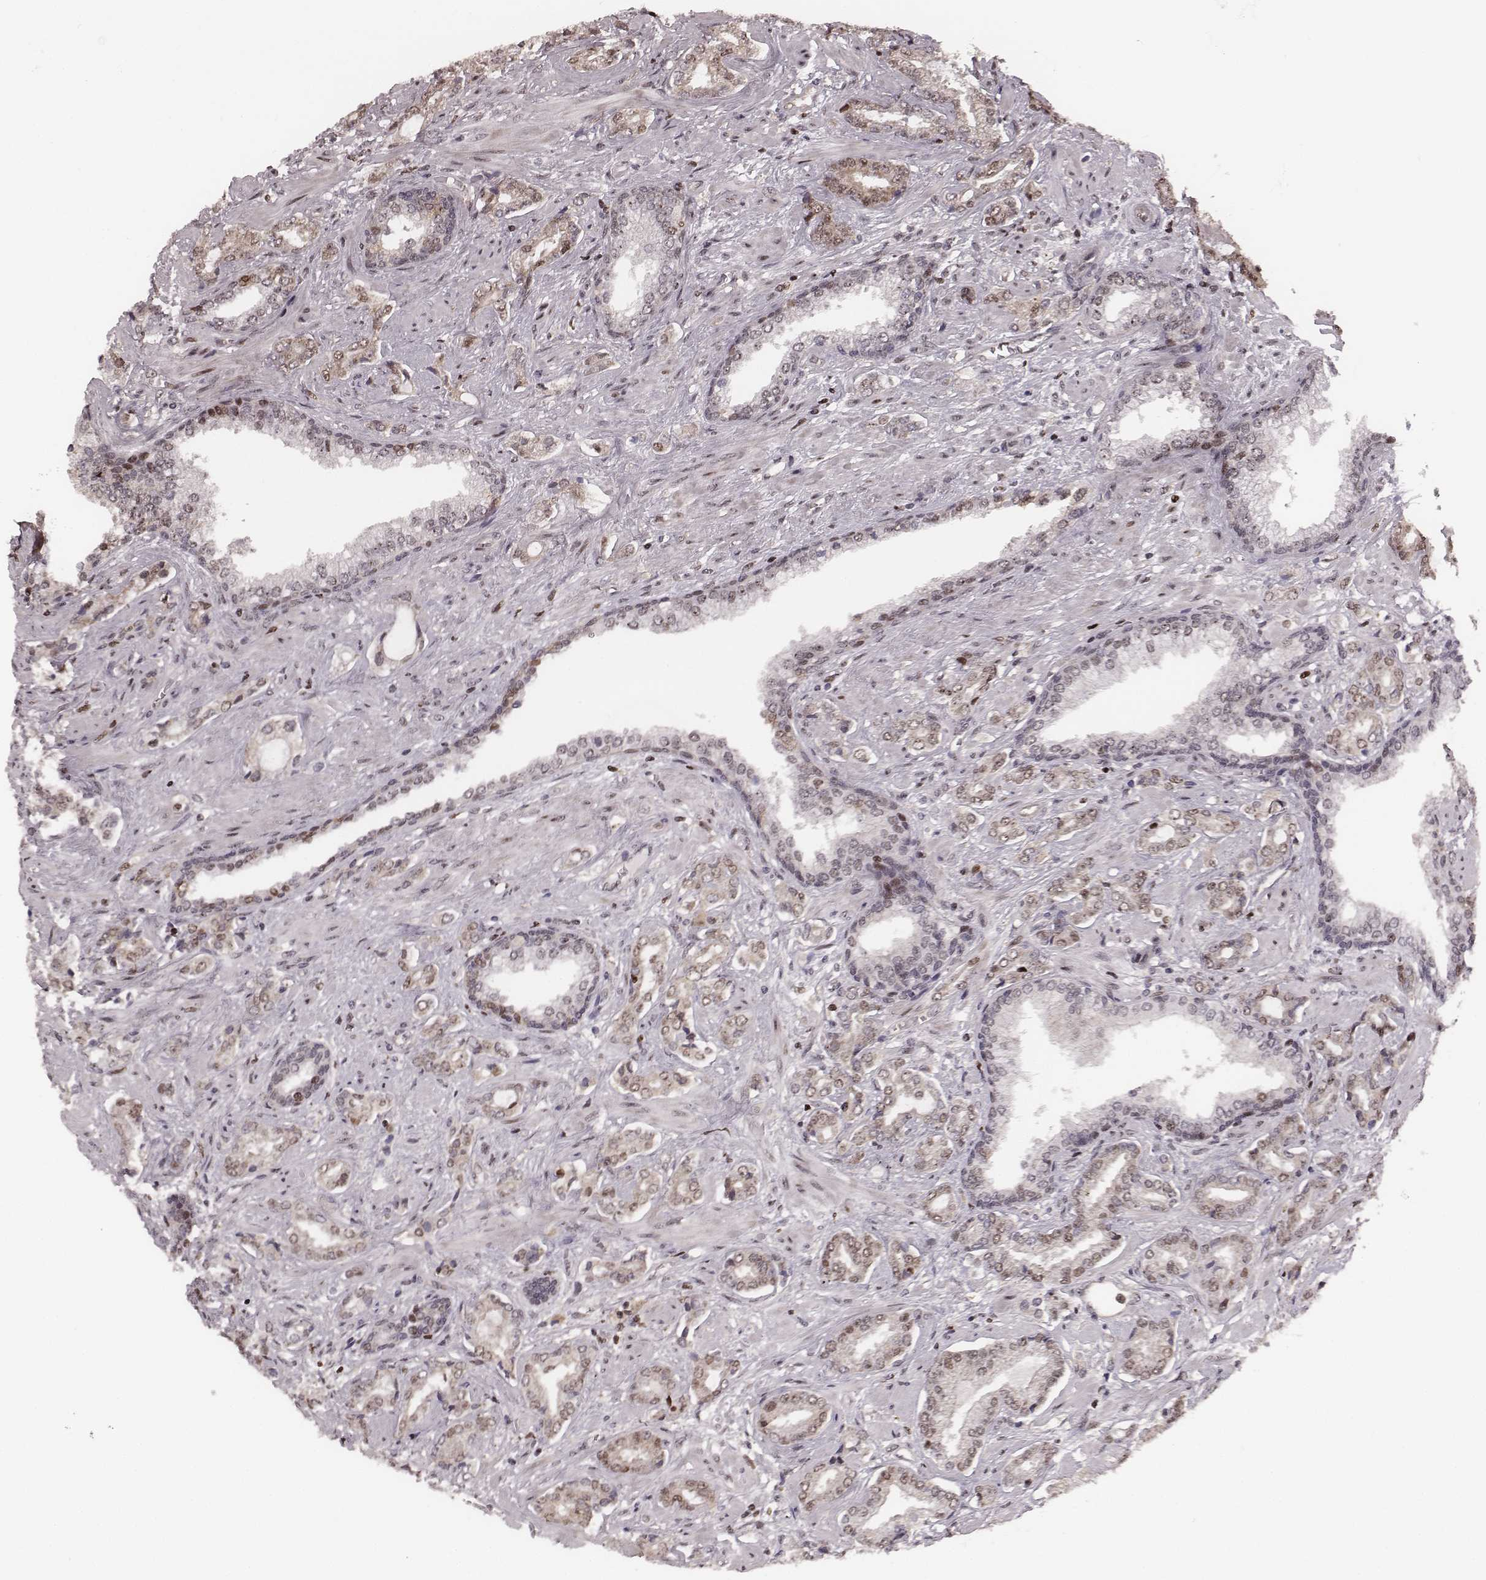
{"staining": {"intensity": "weak", "quantity": ">75%", "location": "cytoplasmic/membranous,nuclear"}, "tissue": "prostate cancer", "cell_type": "Tumor cells", "image_type": "cancer", "snomed": [{"axis": "morphology", "description": "Adenocarcinoma, Low grade"}, {"axis": "topography", "description": "Prostate"}], "caption": "This photomicrograph exhibits IHC staining of human prostate cancer, with low weak cytoplasmic/membranous and nuclear expression in approximately >75% of tumor cells.", "gene": "VRK3", "patient": {"sex": "male", "age": 61}}